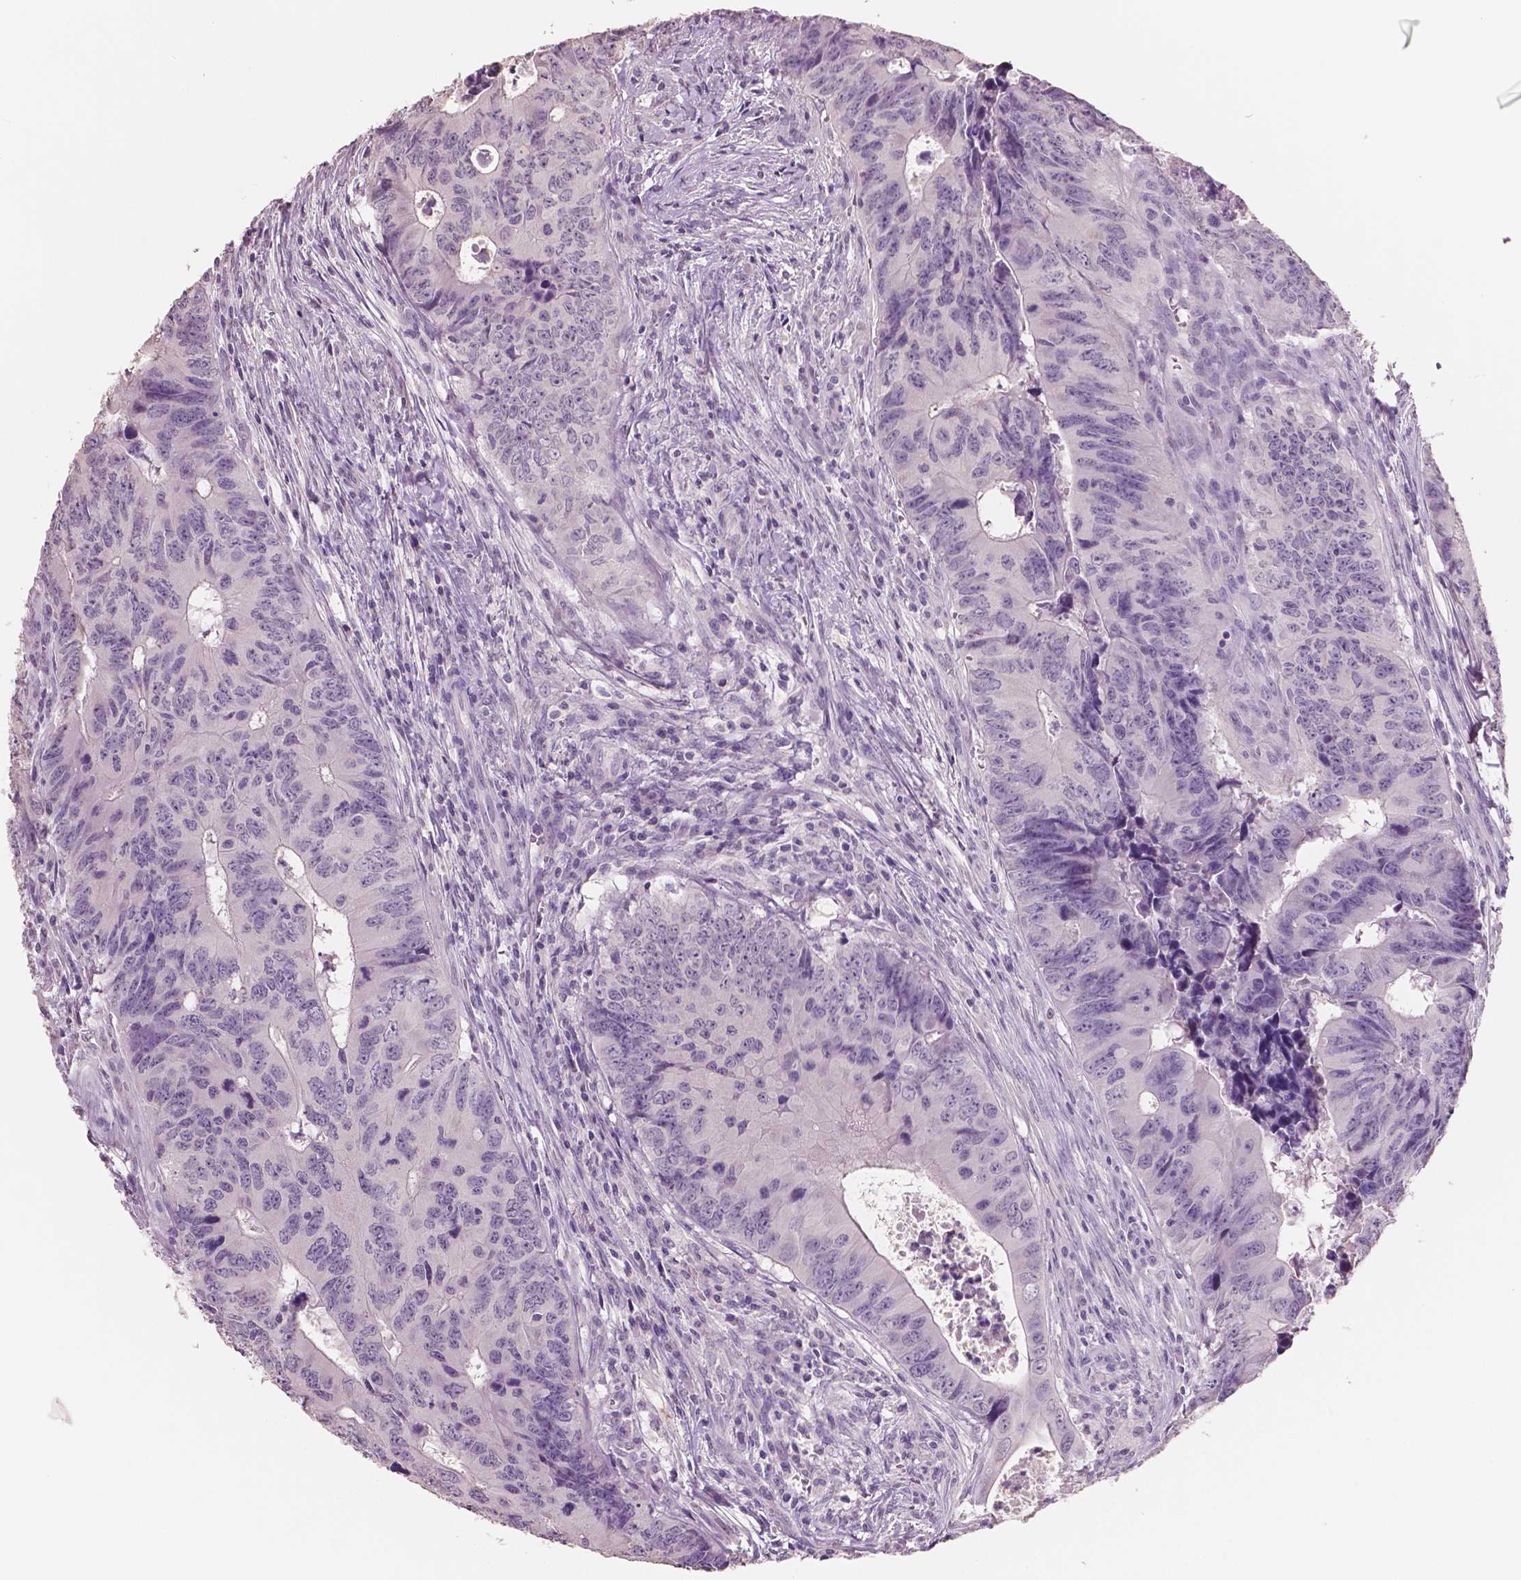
{"staining": {"intensity": "negative", "quantity": "none", "location": "none"}, "tissue": "colorectal cancer", "cell_type": "Tumor cells", "image_type": "cancer", "snomed": [{"axis": "morphology", "description": "Adenocarcinoma, NOS"}, {"axis": "topography", "description": "Colon"}], "caption": "This is an immunohistochemistry image of human adenocarcinoma (colorectal). There is no staining in tumor cells.", "gene": "NECAB1", "patient": {"sex": "female", "age": 82}}